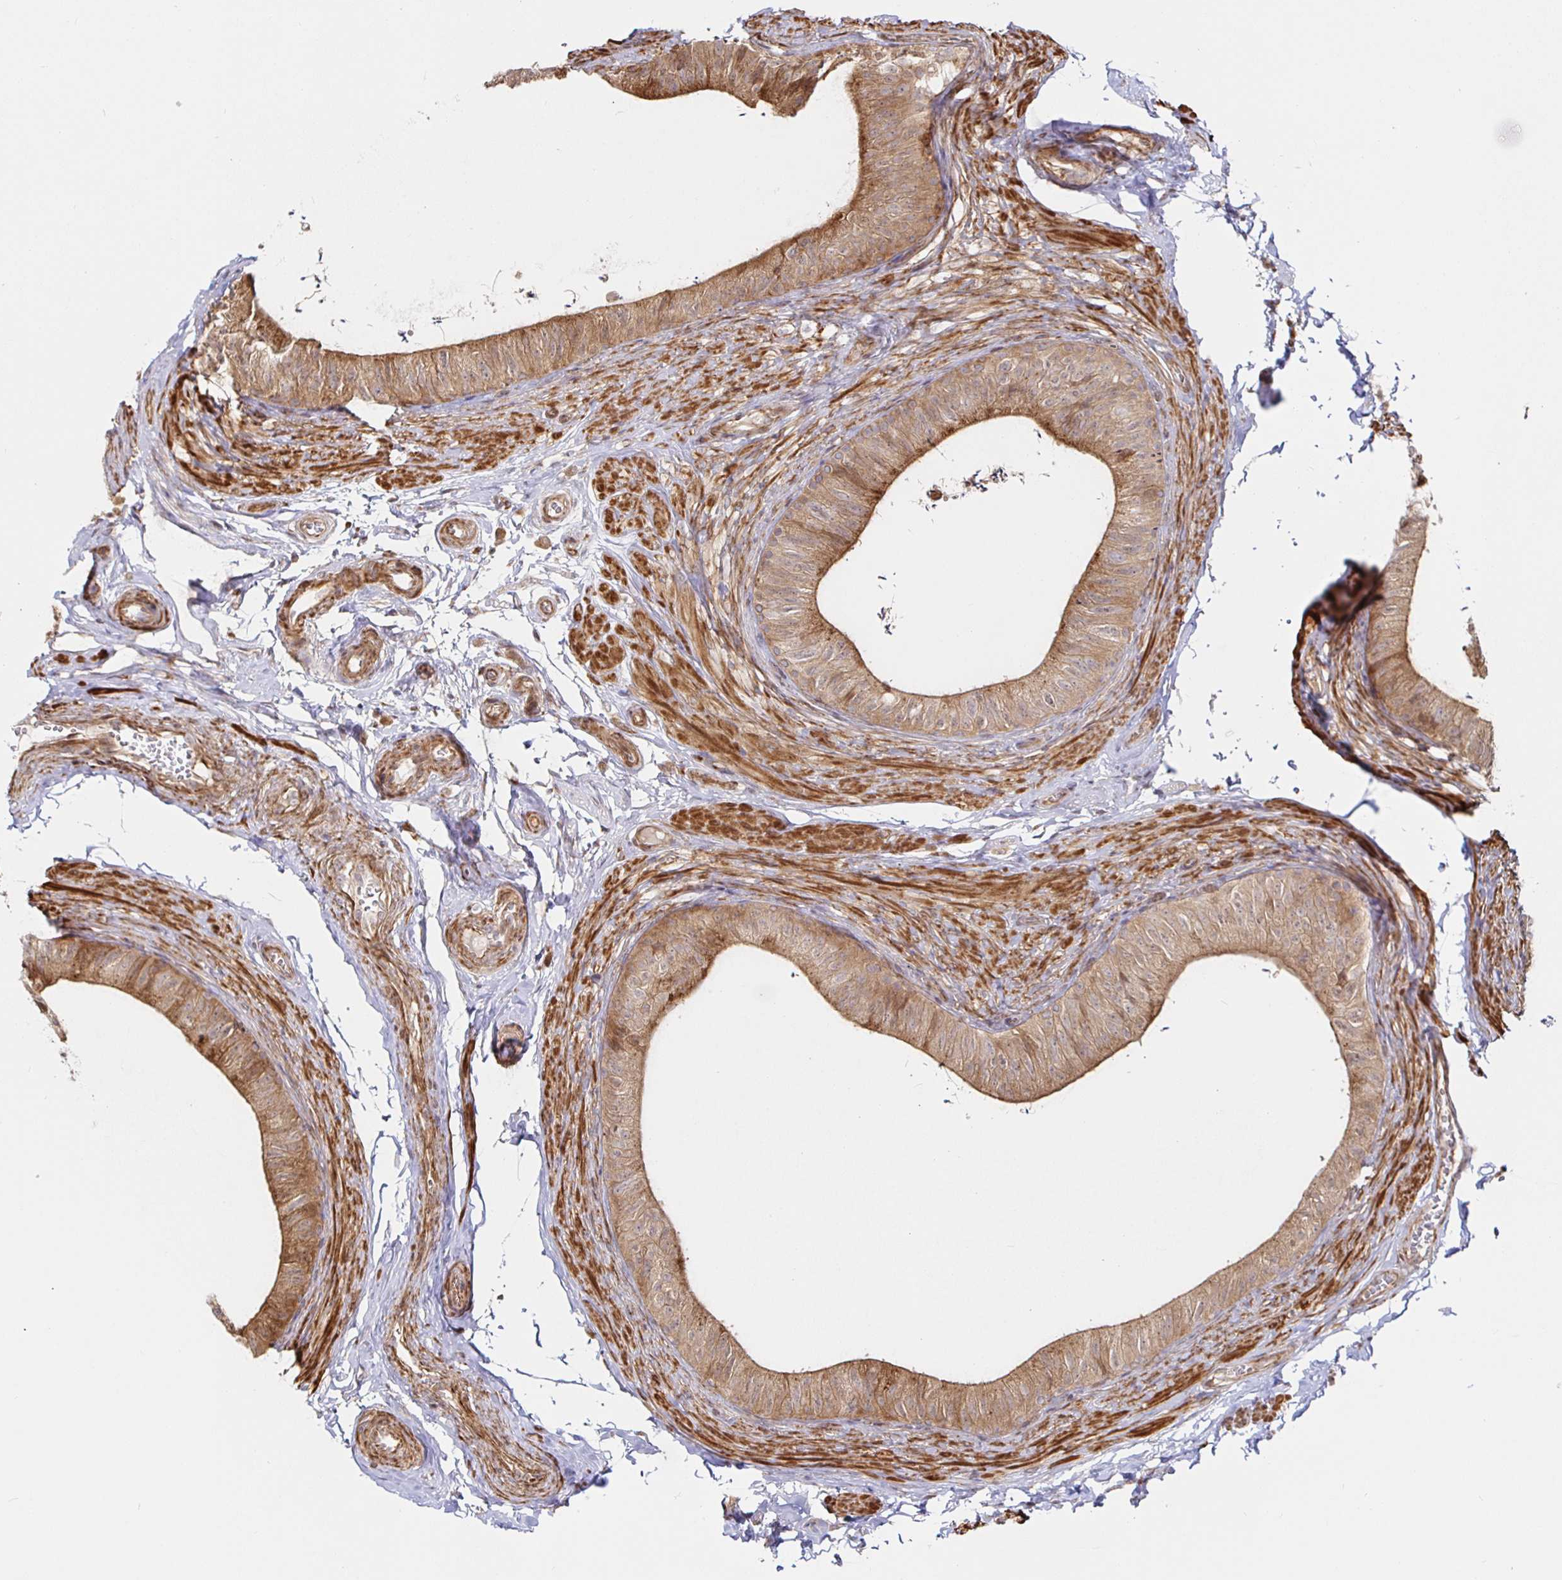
{"staining": {"intensity": "strong", "quantity": ">75%", "location": "cytoplasmic/membranous"}, "tissue": "epididymis", "cell_type": "Glandular cells", "image_type": "normal", "snomed": [{"axis": "morphology", "description": "Normal tissue, NOS"}, {"axis": "topography", "description": "Epididymis, spermatic cord, NOS"}, {"axis": "topography", "description": "Epididymis"}, {"axis": "topography", "description": "Peripheral nerve tissue"}], "caption": "A photomicrograph showing strong cytoplasmic/membranous positivity in approximately >75% of glandular cells in unremarkable epididymis, as visualized by brown immunohistochemical staining.", "gene": "STRAP", "patient": {"sex": "male", "age": 29}}